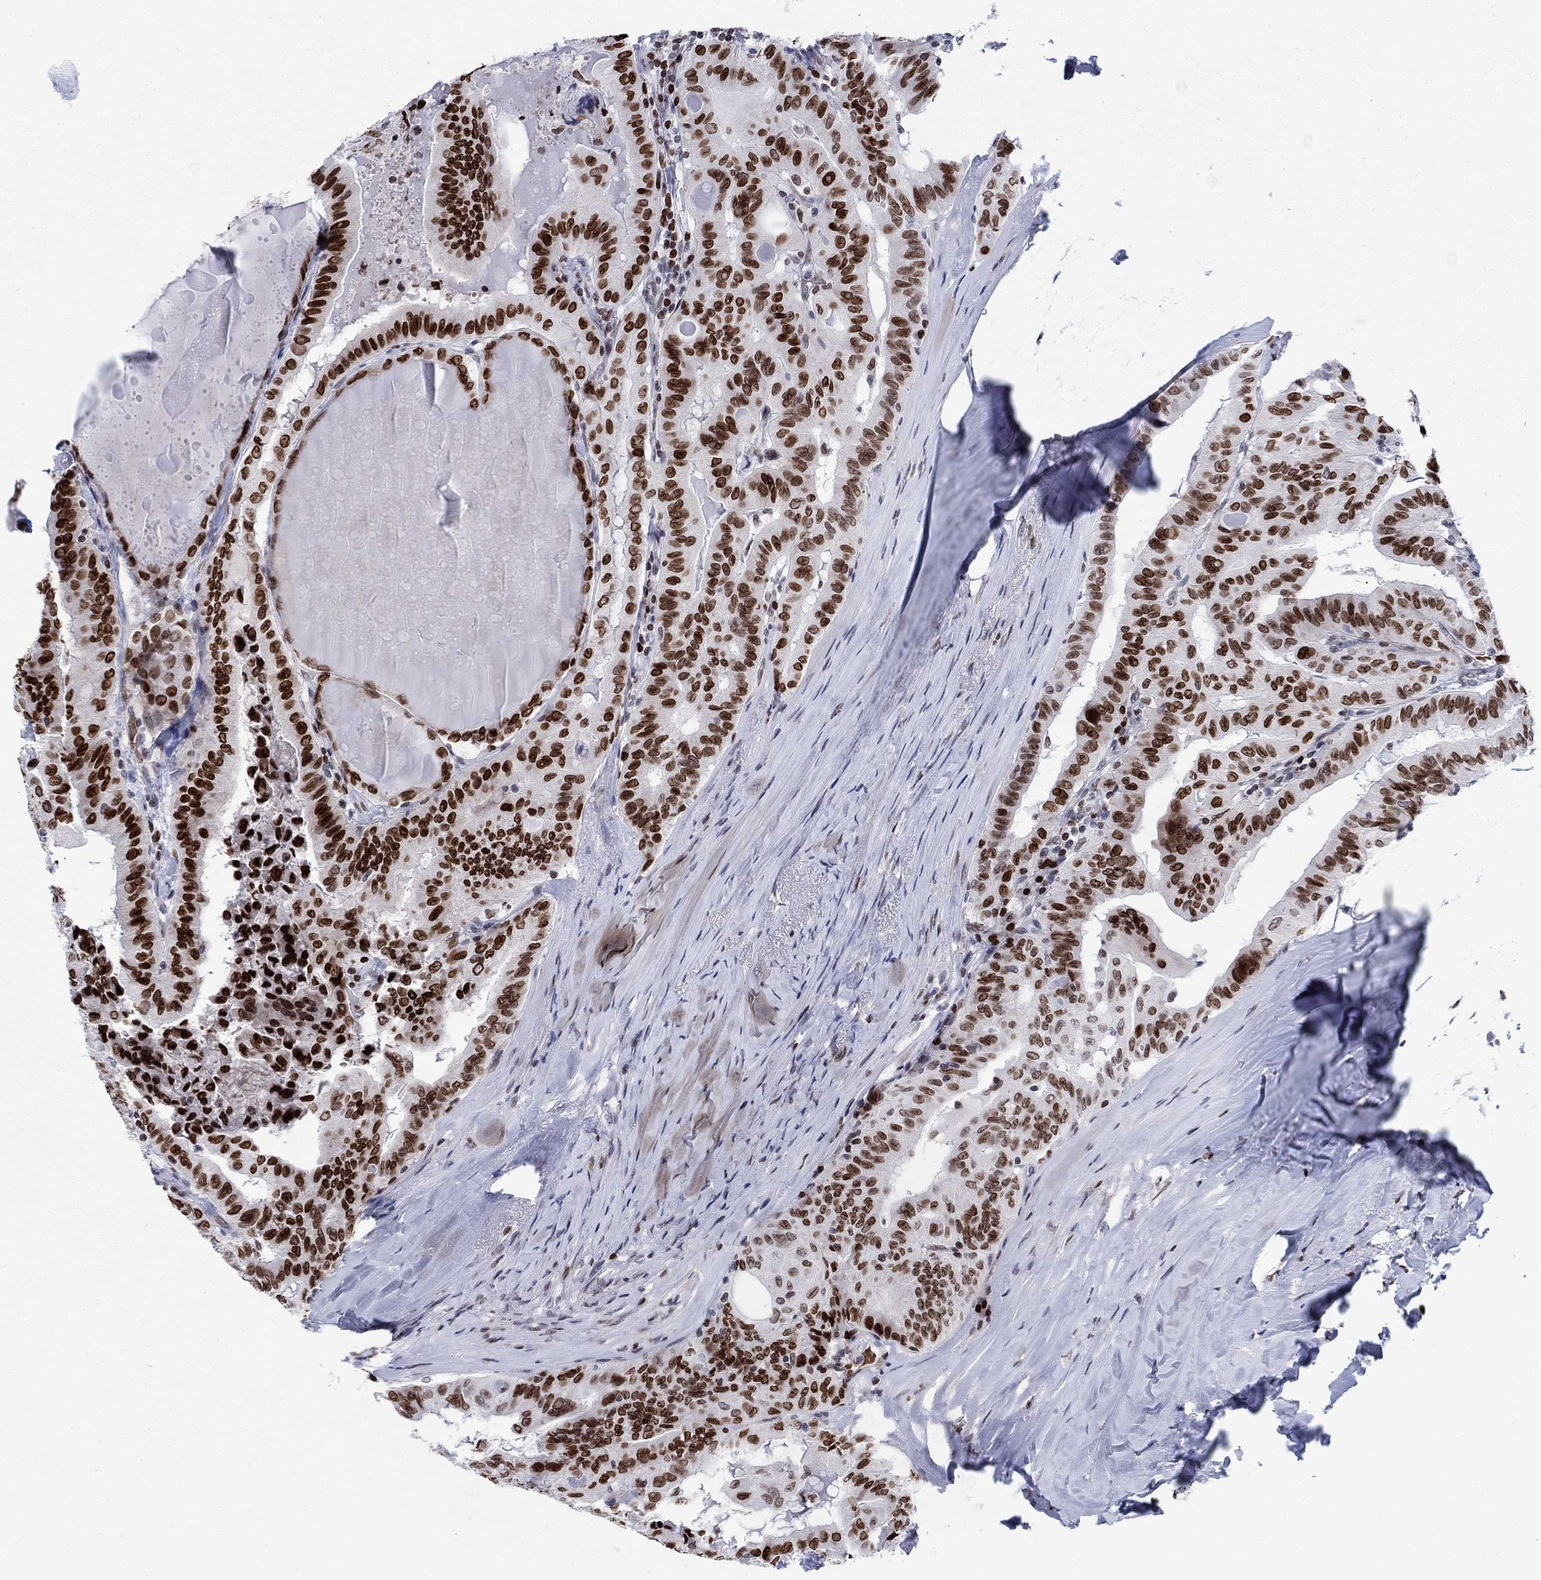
{"staining": {"intensity": "strong", "quantity": "25%-75%", "location": "nuclear"}, "tissue": "thyroid cancer", "cell_type": "Tumor cells", "image_type": "cancer", "snomed": [{"axis": "morphology", "description": "Papillary adenocarcinoma, NOS"}, {"axis": "topography", "description": "Thyroid gland"}], "caption": "Papillary adenocarcinoma (thyroid) stained for a protein (brown) reveals strong nuclear positive positivity in approximately 25%-75% of tumor cells.", "gene": "HMGA1", "patient": {"sex": "female", "age": 68}}